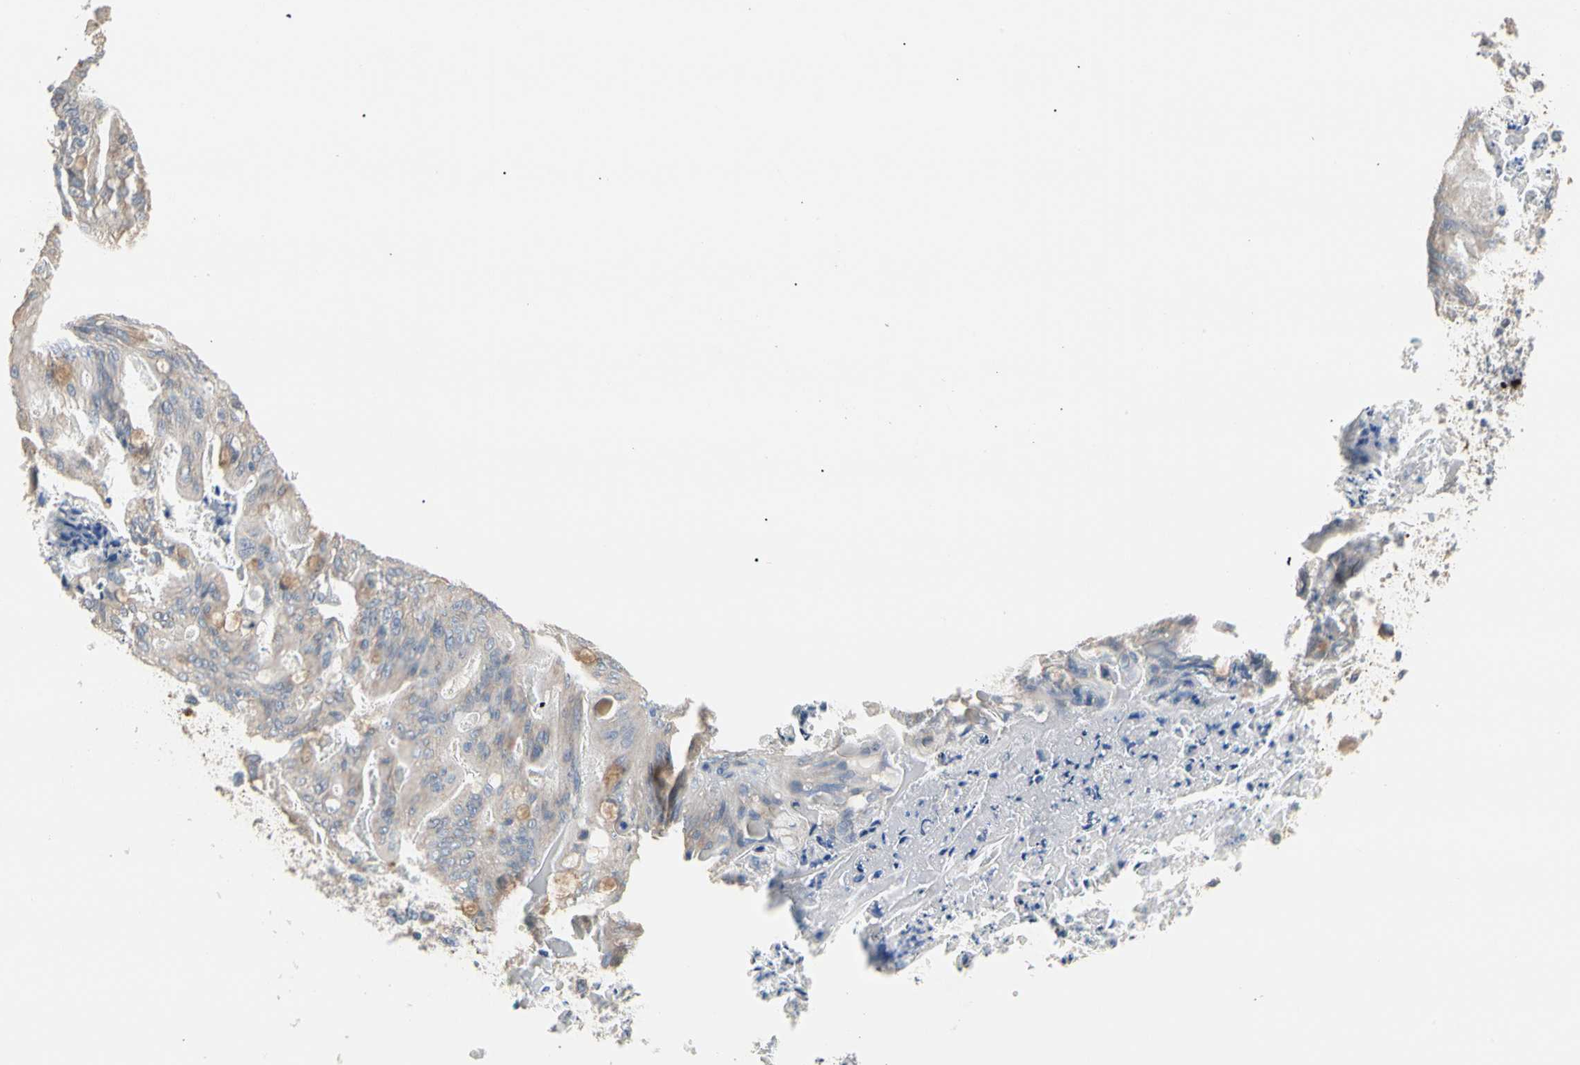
{"staining": {"intensity": "weak", "quantity": "<25%", "location": "cytoplasmic/membranous"}, "tissue": "ovarian cancer", "cell_type": "Tumor cells", "image_type": "cancer", "snomed": [{"axis": "morphology", "description": "Cystadenocarcinoma, mucinous, NOS"}, {"axis": "topography", "description": "Ovary"}], "caption": "There is no significant staining in tumor cells of mucinous cystadenocarcinoma (ovarian). The staining is performed using DAB brown chromogen with nuclei counter-stained in using hematoxylin.", "gene": "BBOX1", "patient": {"sex": "female", "age": 37}}